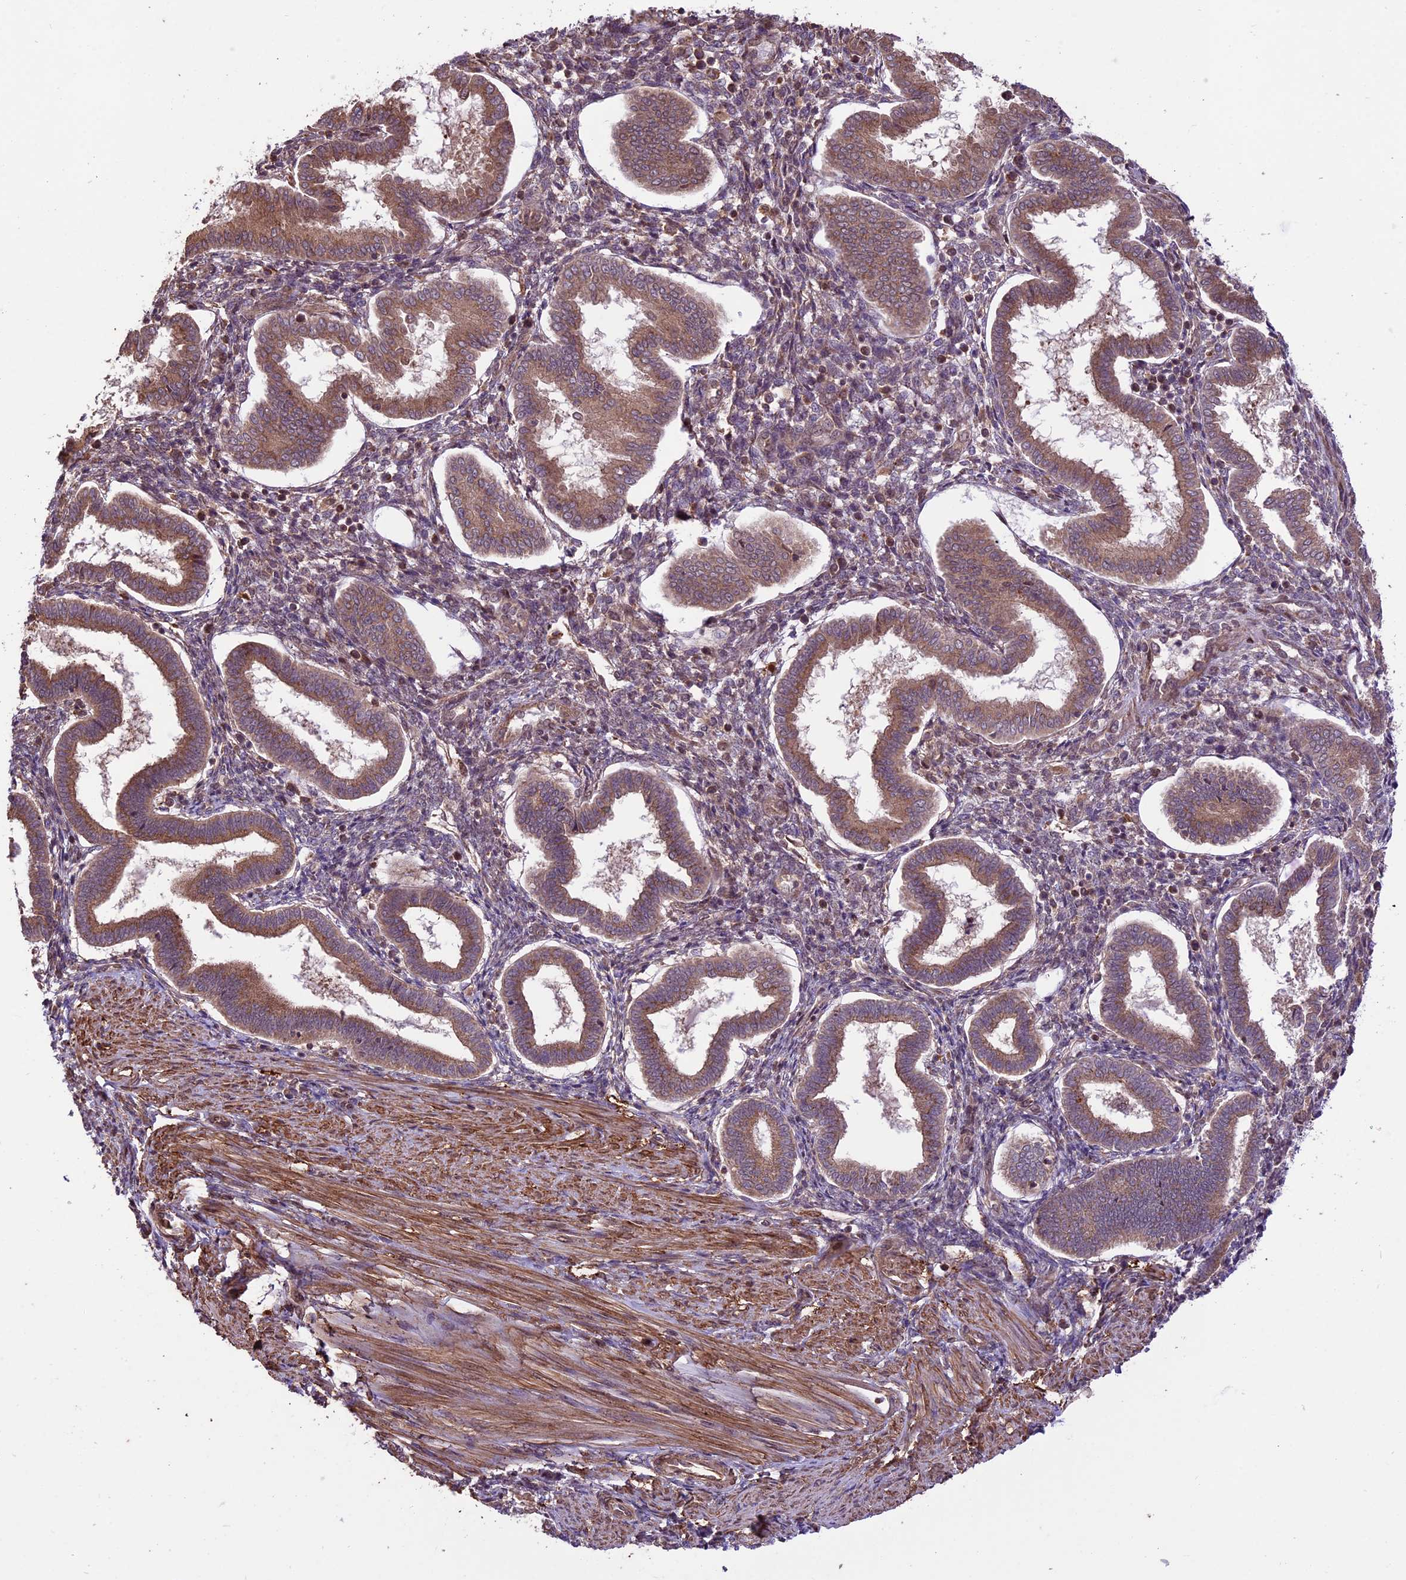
{"staining": {"intensity": "moderate", "quantity": "25%-75%", "location": "cytoplasmic/membranous"}, "tissue": "endometrium", "cell_type": "Cells in endometrial stroma", "image_type": "normal", "snomed": [{"axis": "morphology", "description": "Normal tissue, NOS"}, {"axis": "topography", "description": "Endometrium"}], "caption": "Immunohistochemistry (DAB (3,3'-diaminobenzidine)) staining of benign endometrium displays moderate cytoplasmic/membranous protein staining in about 25%-75% of cells in endometrial stroma.", "gene": "HDAC5", "patient": {"sex": "female", "age": 24}}